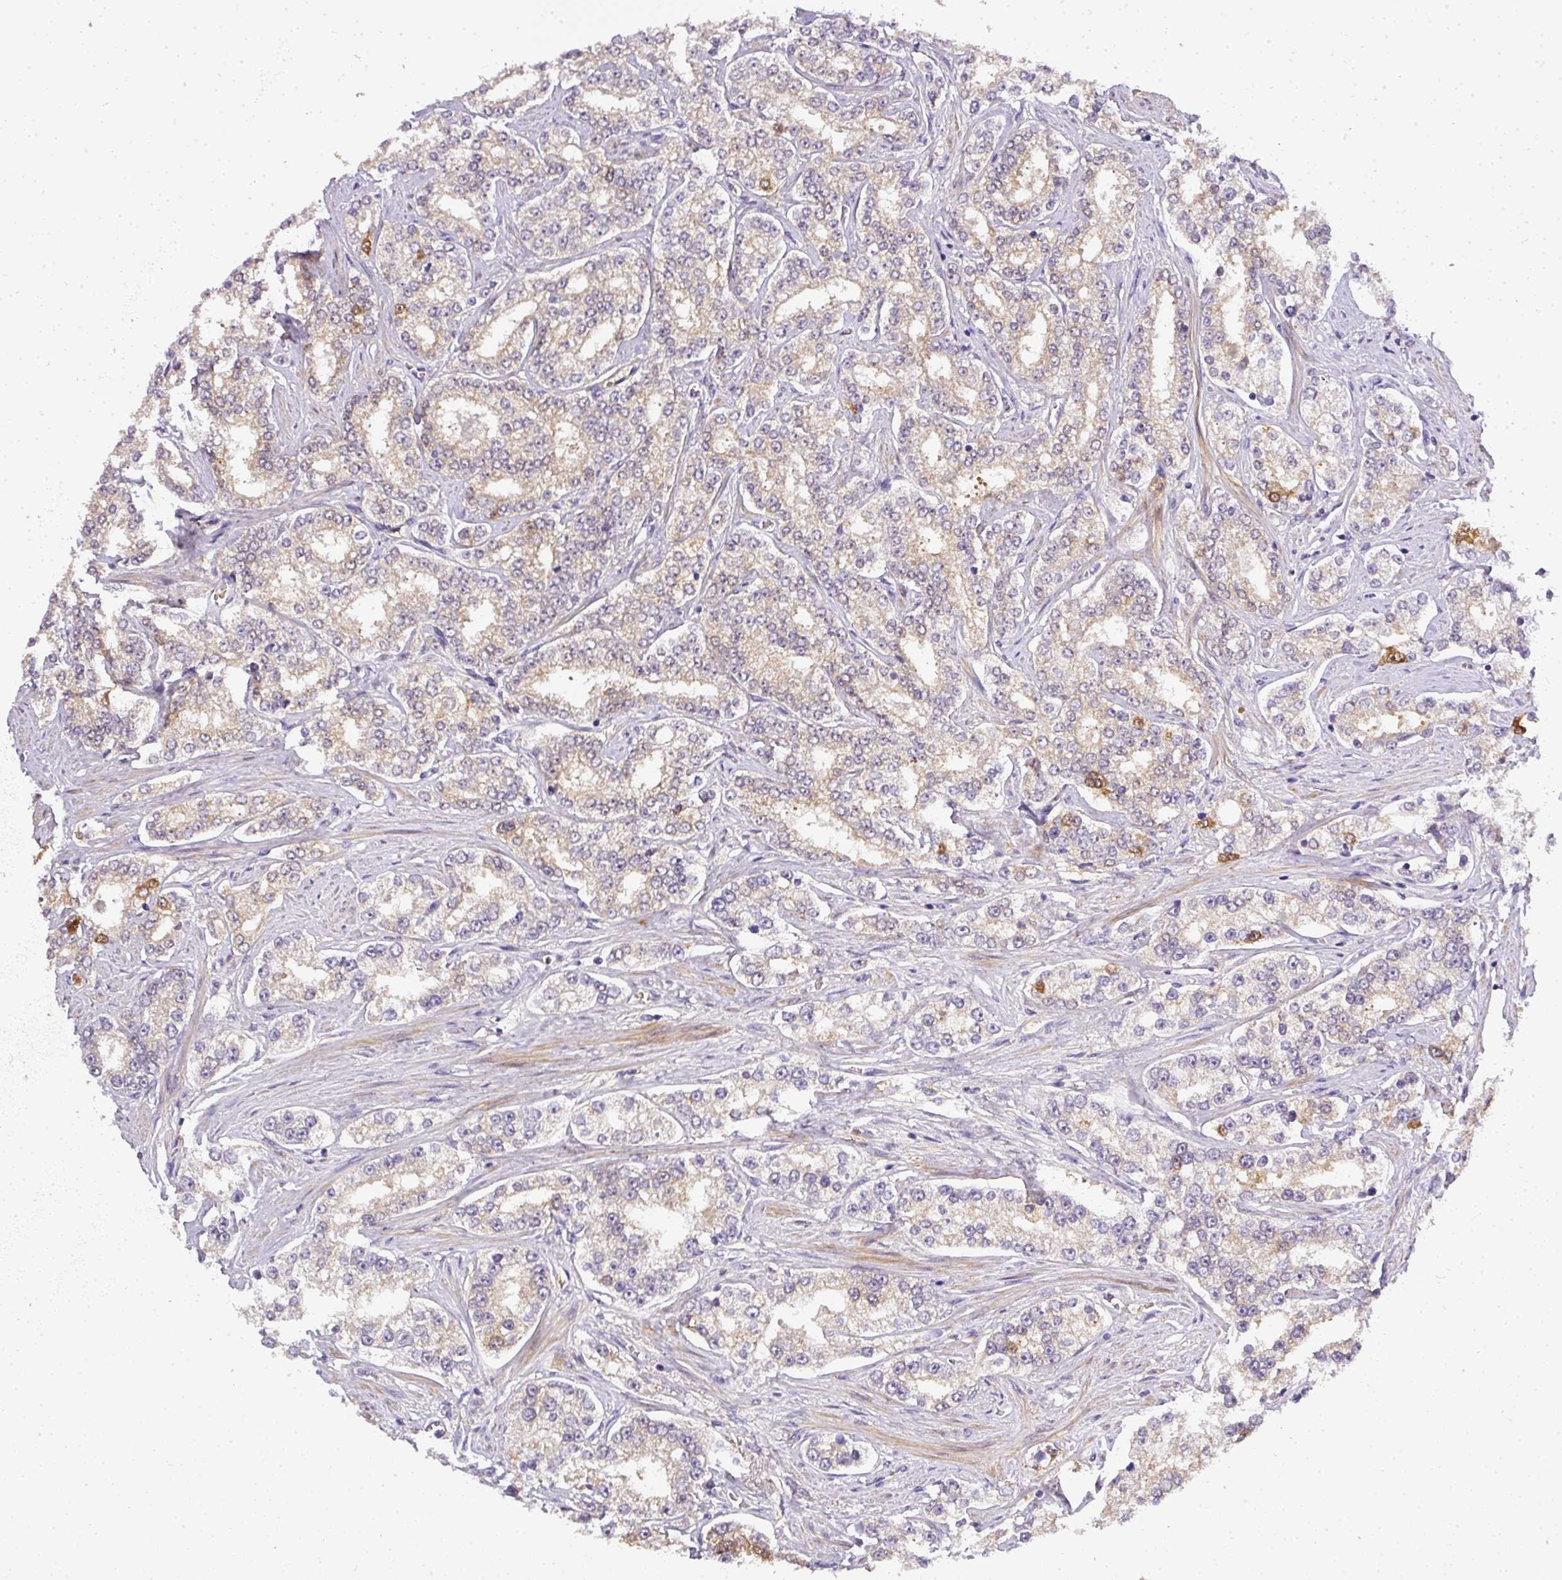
{"staining": {"intensity": "moderate", "quantity": "<25%", "location": "cytoplasmic/membranous"}, "tissue": "prostate cancer", "cell_type": "Tumor cells", "image_type": "cancer", "snomed": [{"axis": "morphology", "description": "Normal tissue, NOS"}, {"axis": "morphology", "description": "Adenocarcinoma, High grade"}, {"axis": "topography", "description": "Prostate"}], "caption": "This is an image of IHC staining of prostate high-grade adenocarcinoma, which shows moderate positivity in the cytoplasmic/membranous of tumor cells.", "gene": "ADH5", "patient": {"sex": "male", "age": 83}}